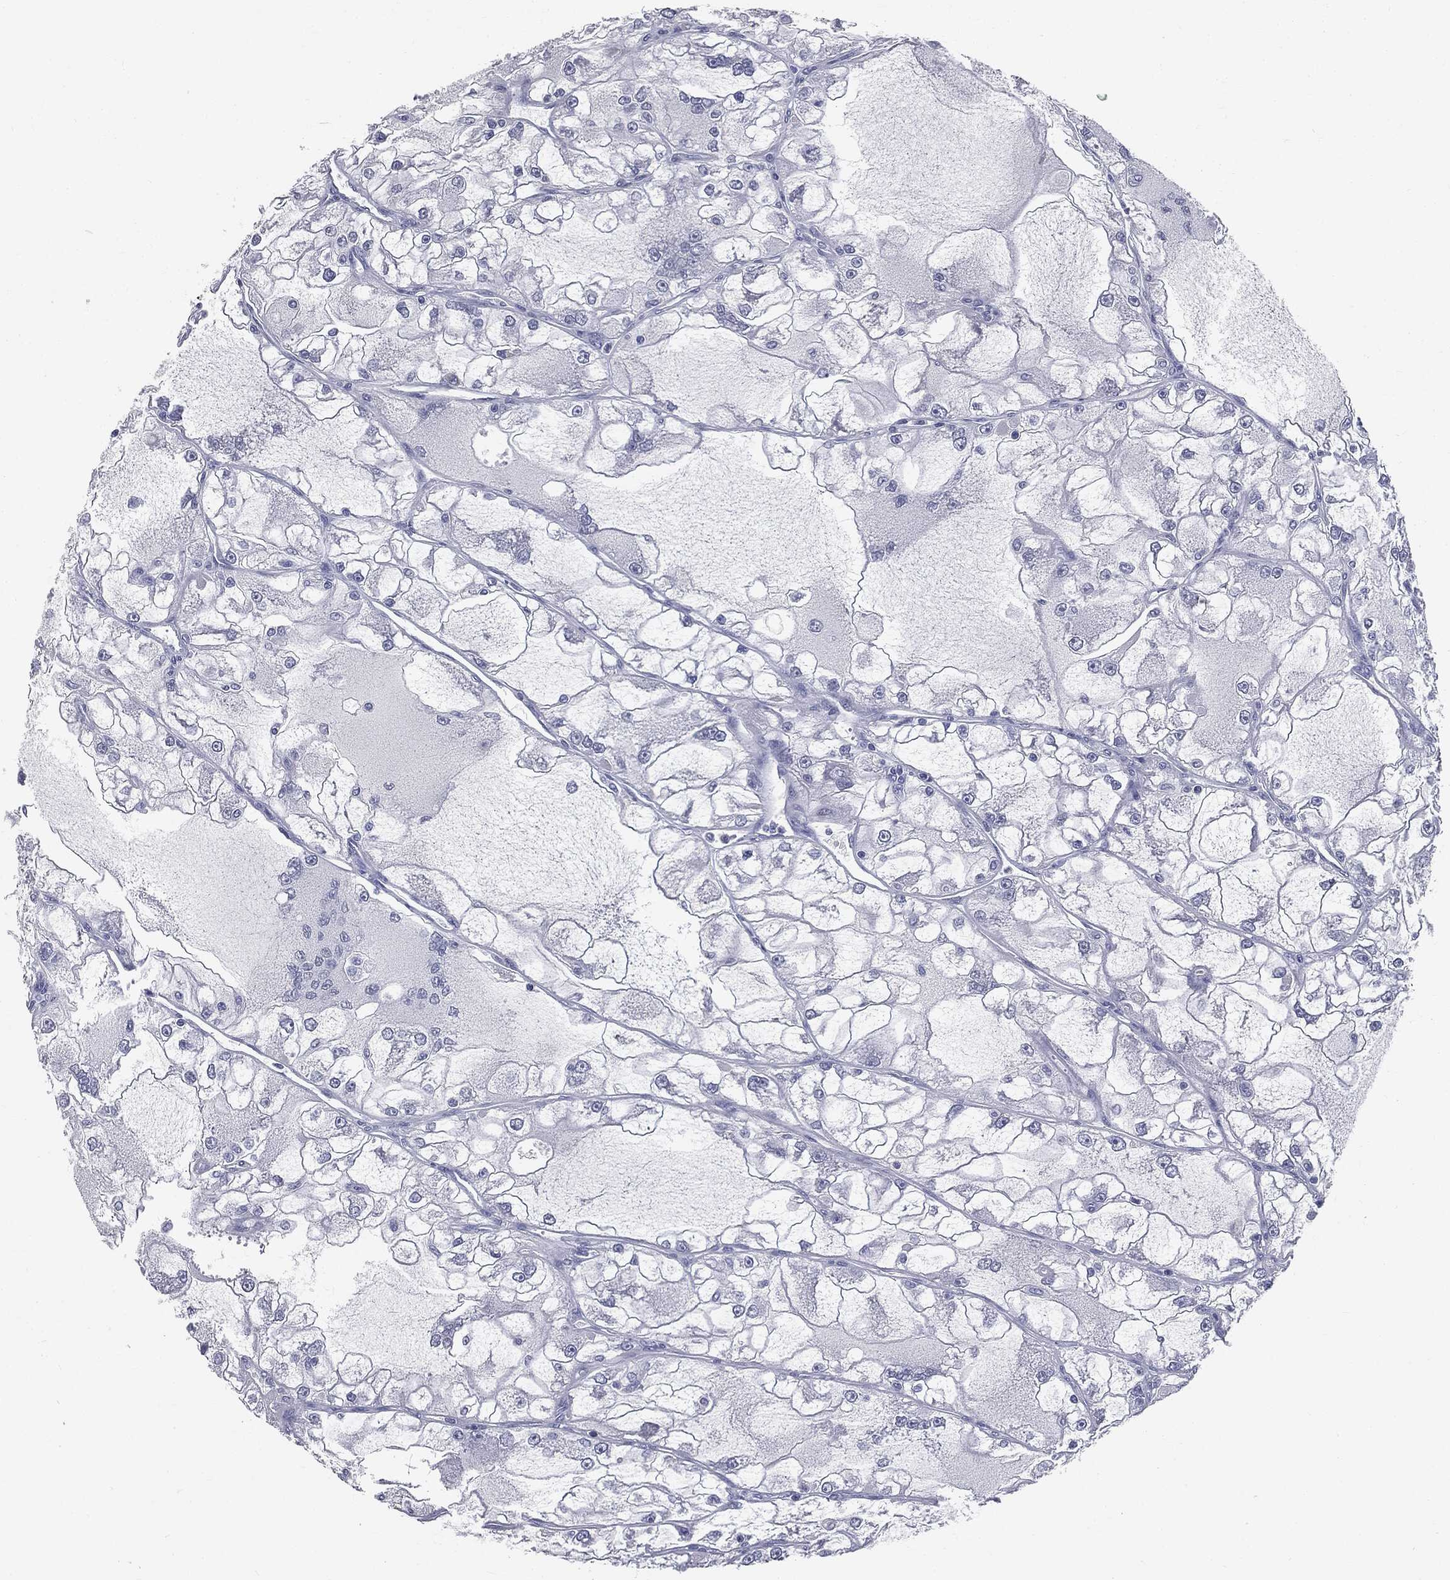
{"staining": {"intensity": "negative", "quantity": "none", "location": "none"}, "tissue": "renal cancer", "cell_type": "Tumor cells", "image_type": "cancer", "snomed": [{"axis": "morphology", "description": "Adenocarcinoma, NOS"}, {"axis": "topography", "description": "Kidney"}], "caption": "DAB immunohistochemical staining of adenocarcinoma (renal) demonstrates no significant expression in tumor cells.", "gene": "AFP", "patient": {"sex": "female", "age": 72}}